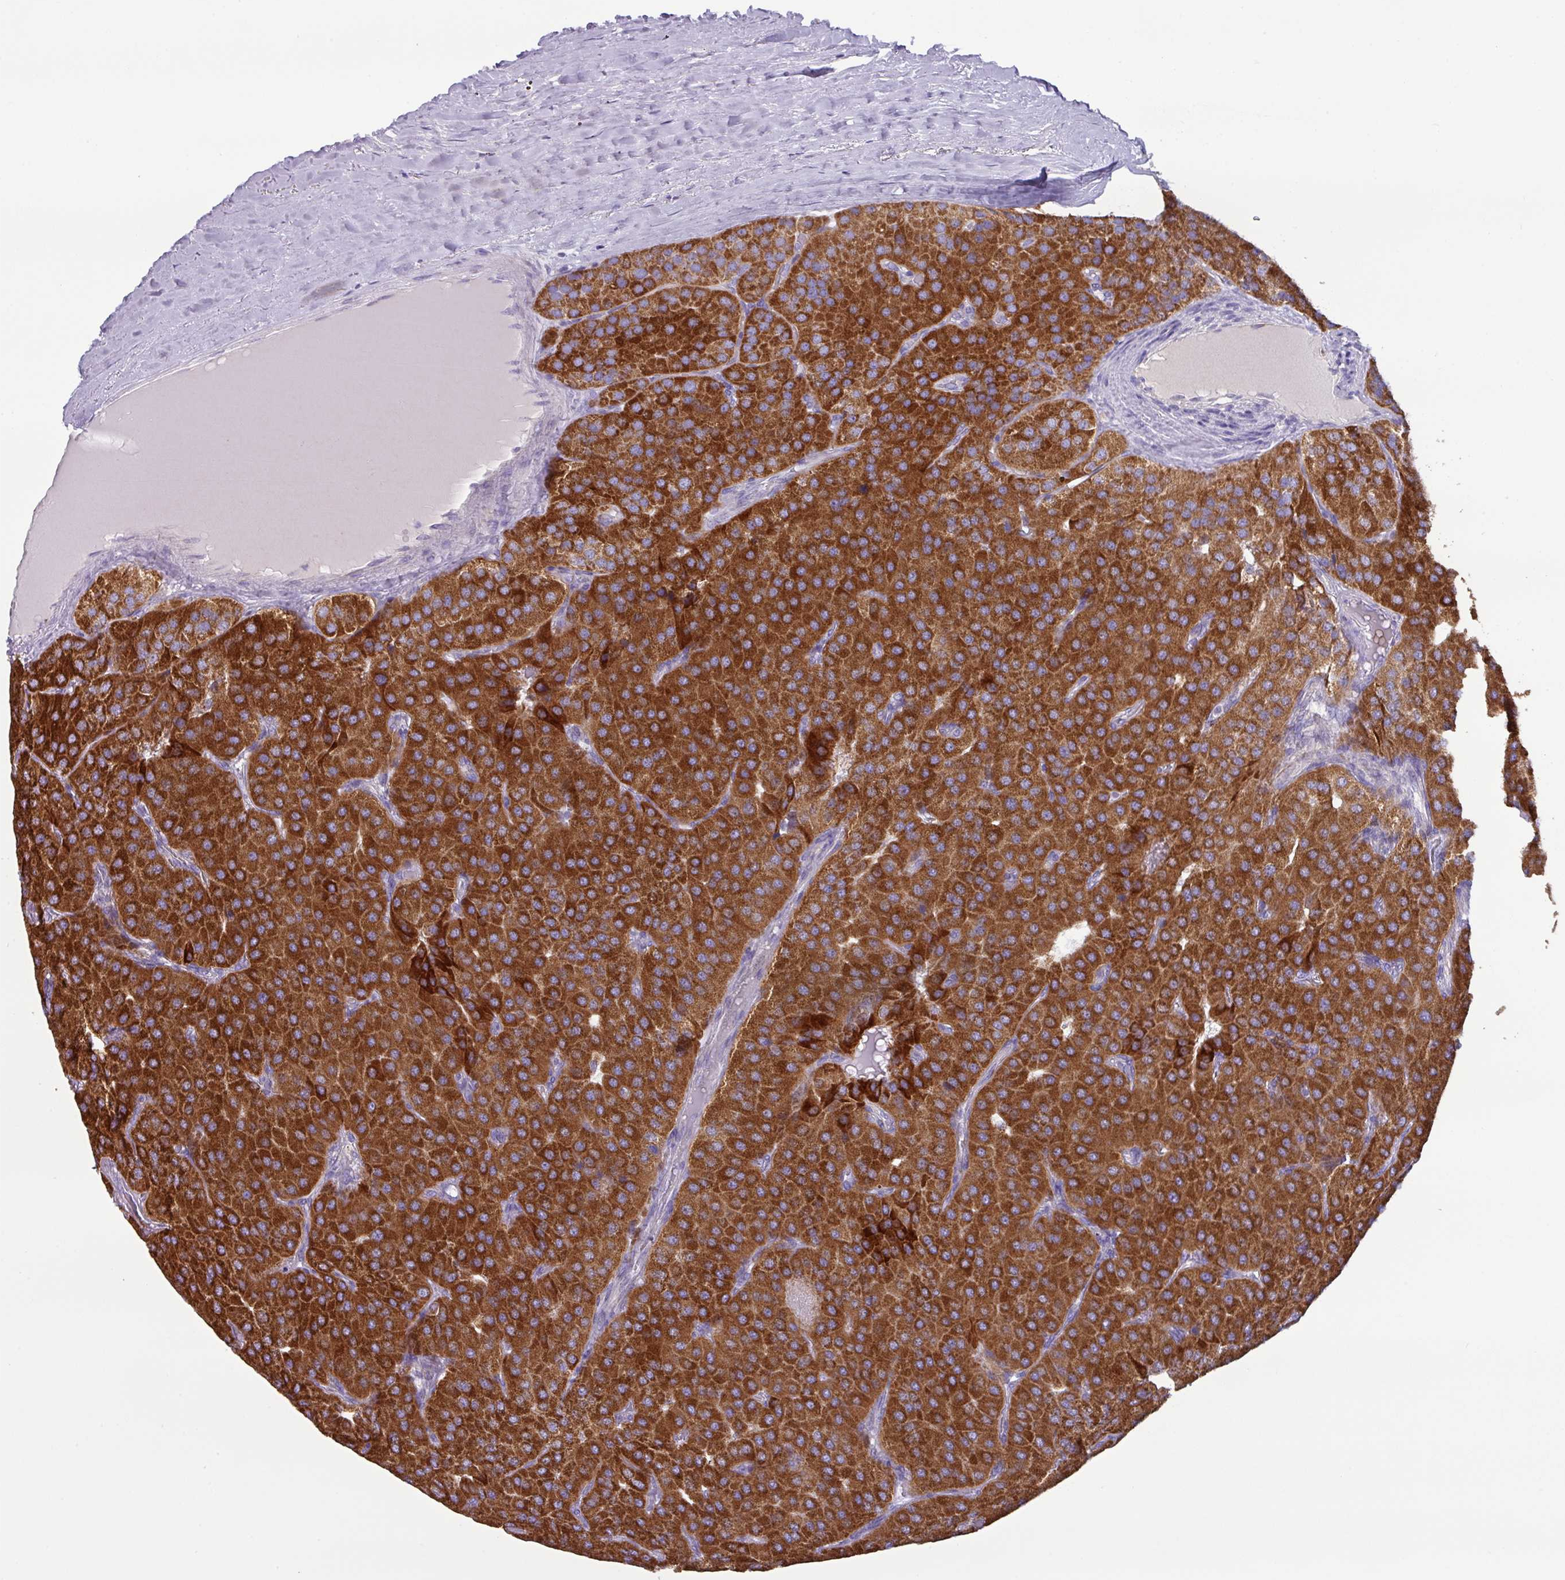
{"staining": {"intensity": "strong", "quantity": ">75%", "location": "cytoplasmic/membranous"}, "tissue": "parathyroid gland", "cell_type": "Glandular cells", "image_type": "normal", "snomed": [{"axis": "morphology", "description": "Normal tissue, NOS"}, {"axis": "morphology", "description": "Adenoma, NOS"}, {"axis": "topography", "description": "Parathyroid gland"}], "caption": "Approximately >75% of glandular cells in unremarkable parathyroid gland show strong cytoplasmic/membranous protein expression as visualized by brown immunohistochemical staining.", "gene": "MT", "patient": {"sex": "female", "age": 86}}